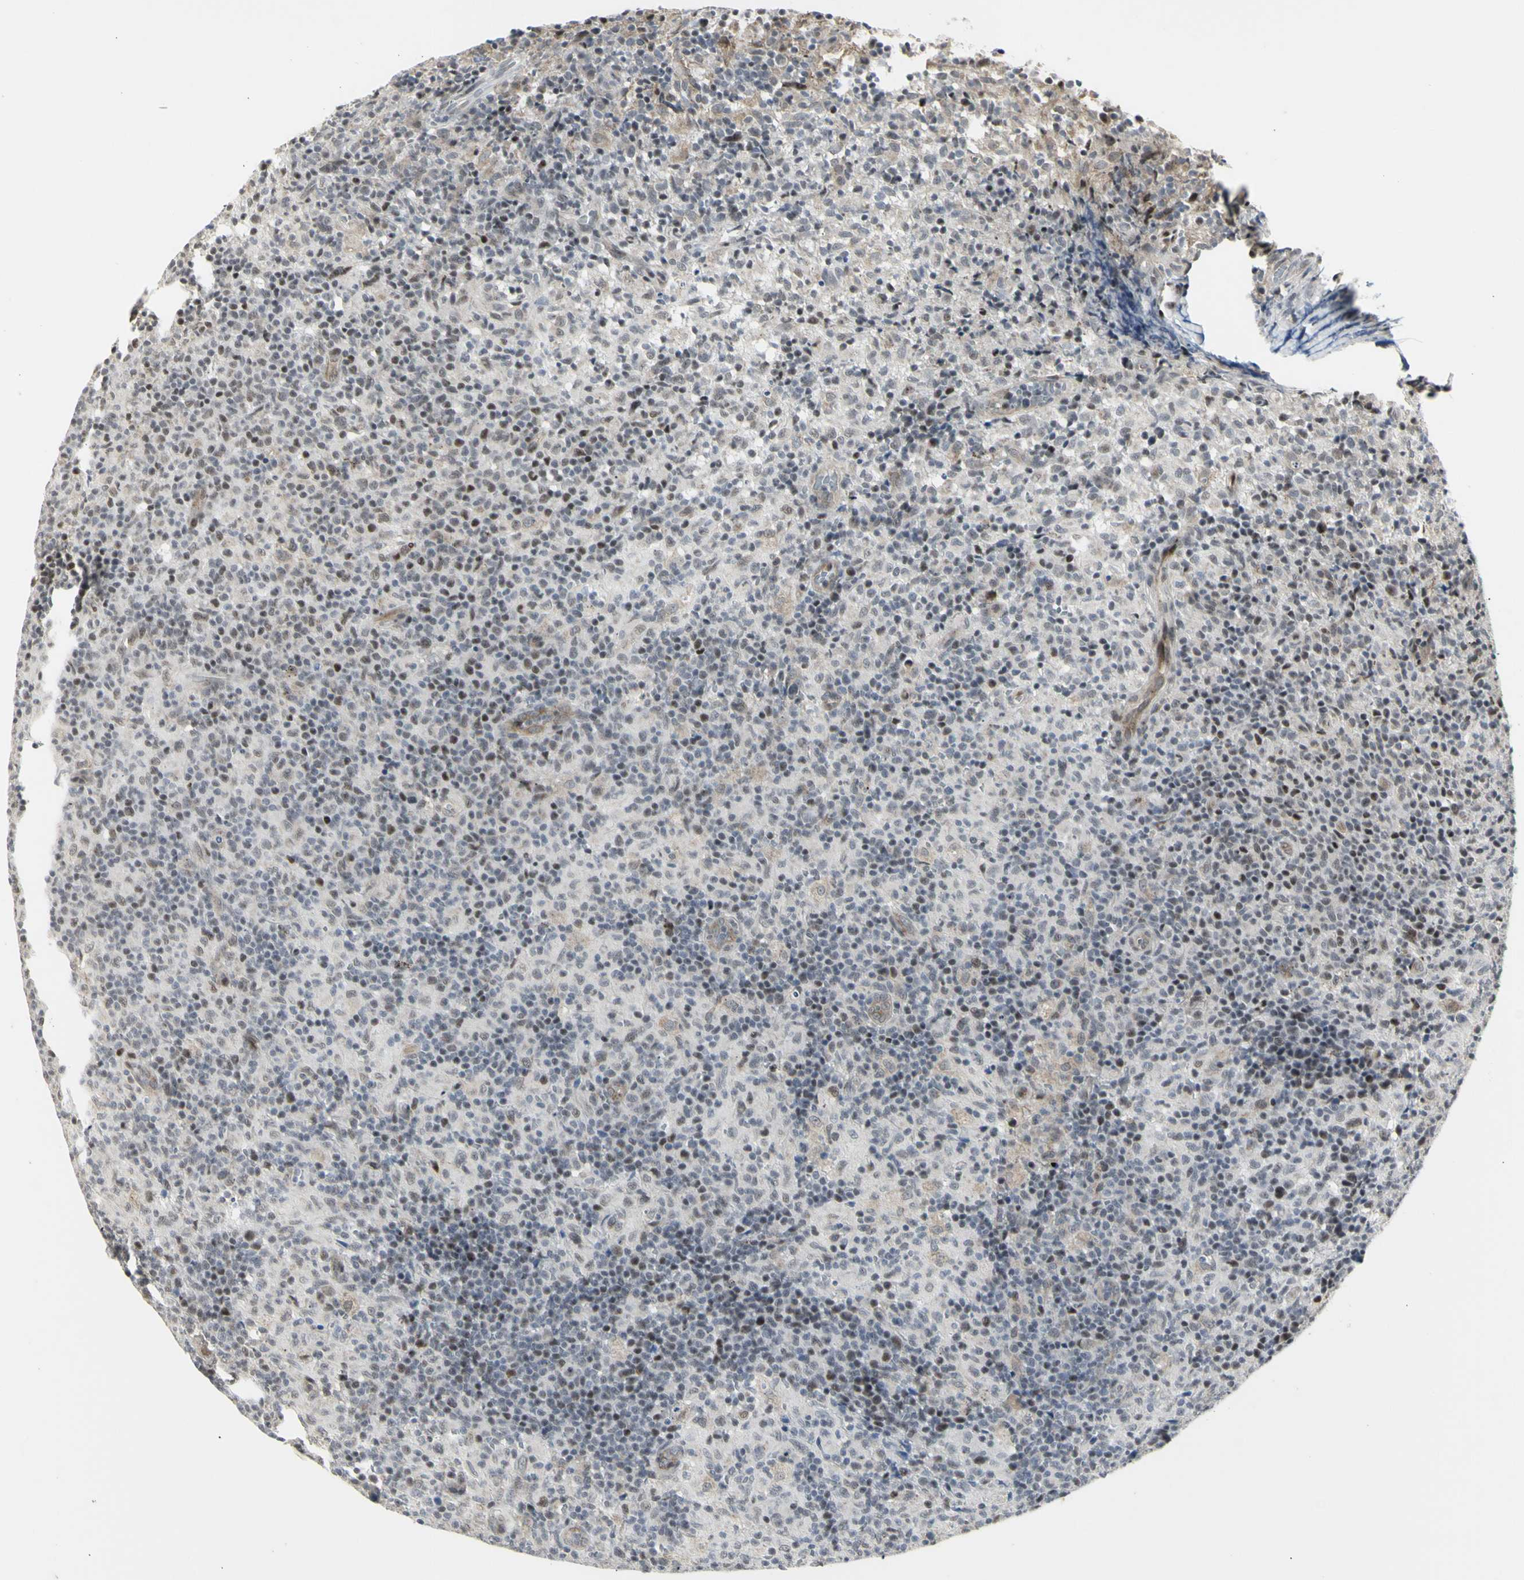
{"staining": {"intensity": "negative", "quantity": "none", "location": "none"}, "tissue": "lymph node", "cell_type": "Germinal center cells", "image_type": "normal", "snomed": [{"axis": "morphology", "description": "Normal tissue, NOS"}, {"axis": "morphology", "description": "Inflammation, NOS"}, {"axis": "topography", "description": "Lymph node"}], "caption": "The photomicrograph demonstrates no staining of germinal center cells in unremarkable lymph node. (Stains: DAB immunohistochemistry (IHC) with hematoxylin counter stain, Microscopy: brightfield microscopy at high magnification).", "gene": "DHRS7B", "patient": {"sex": "male", "age": 55}}